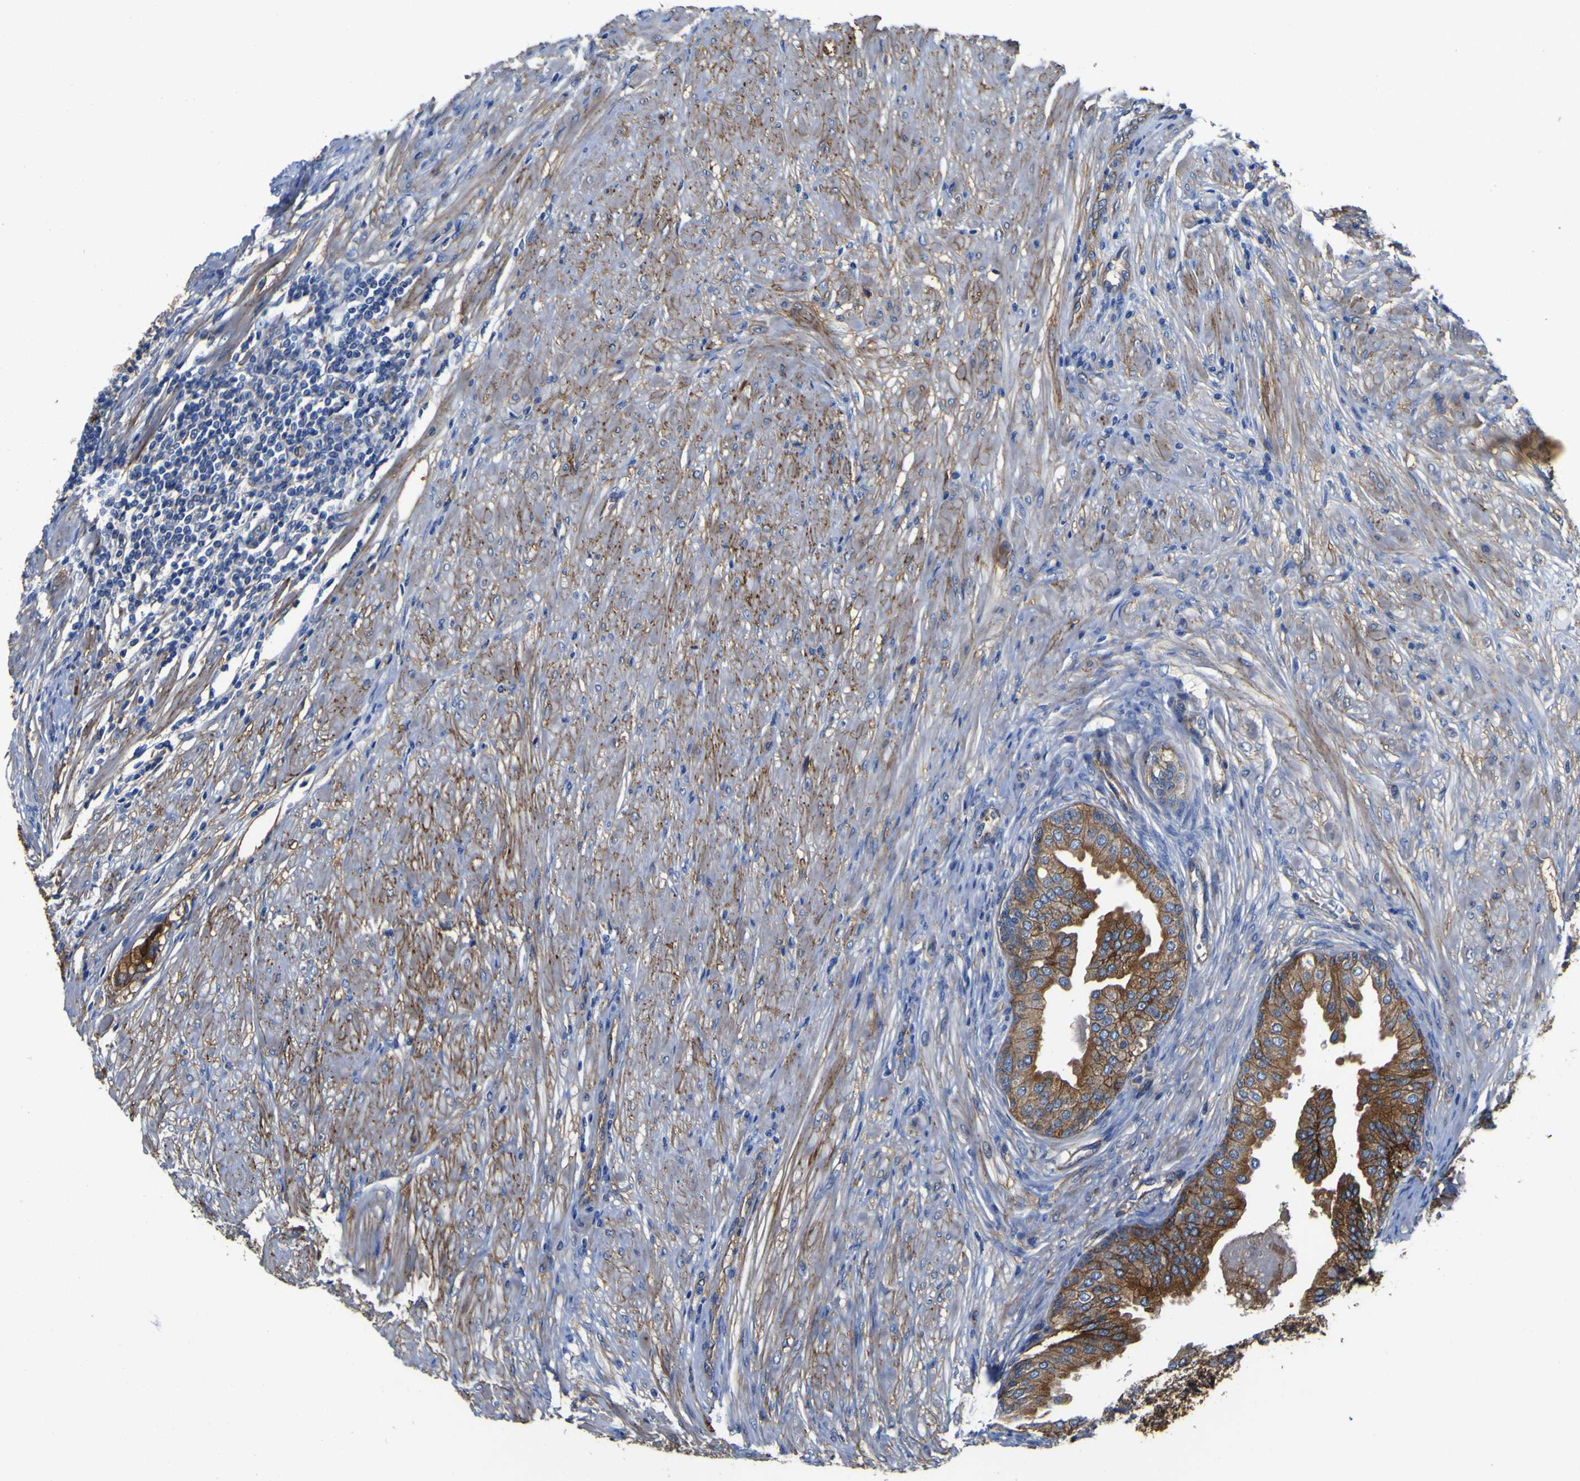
{"staining": {"intensity": "moderate", "quantity": ">75%", "location": "cytoplasmic/membranous"}, "tissue": "prostate cancer", "cell_type": "Tumor cells", "image_type": "cancer", "snomed": [{"axis": "morphology", "description": "Adenocarcinoma, High grade"}, {"axis": "topography", "description": "Prostate"}], "caption": "Prostate cancer (high-grade adenocarcinoma) tissue demonstrates moderate cytoplasmic/membranous positivity in about >75% of tumor cells", "gene": "CD151", "patient": {"sex": "male", "age": 59}}